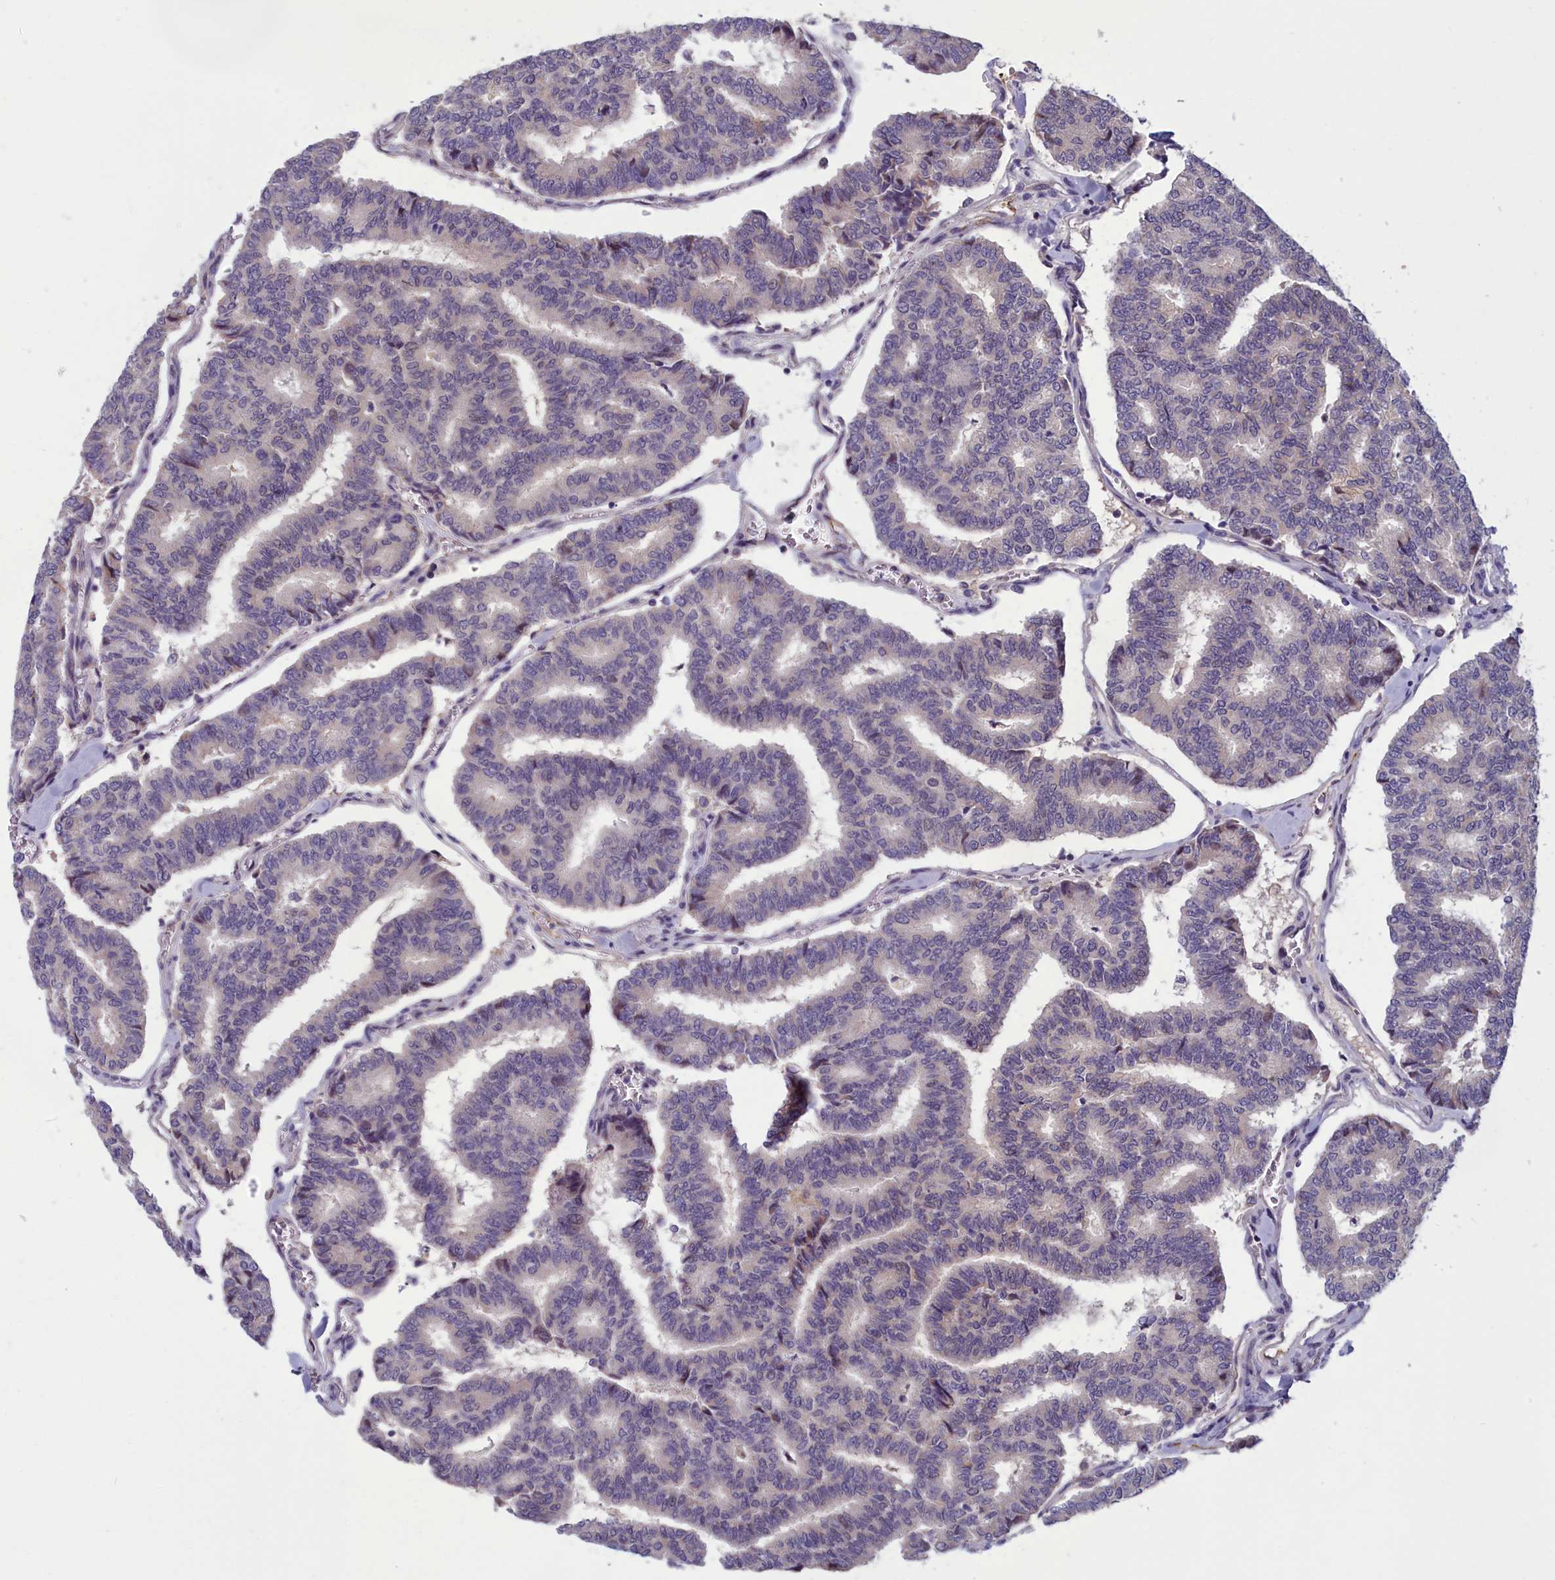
{"staining": {"intensity": "weak", "quantity": "<25%", "location": "cytoplasmic/membranous"}, "tissue": "thyroid cancer", "cell_type": "Tumor cells", "image_type": "cancer", "snomed": [{"axis": "morphology", "description": "Papillary adenocarcinoma, NOS"}, {"axis": "topography", "description": "Thyroid gland"}], "caption": "High magnification brightfield microscopy of thyroid papillary adenocarcinoma stained with DAB (3,3'-diaminobenzidine) (brown) and counterstained with hematoxylin (blue): tumor cells show no significant staining.", "gene": "HECA", "patient": {"sex": "female", "age": 35}}